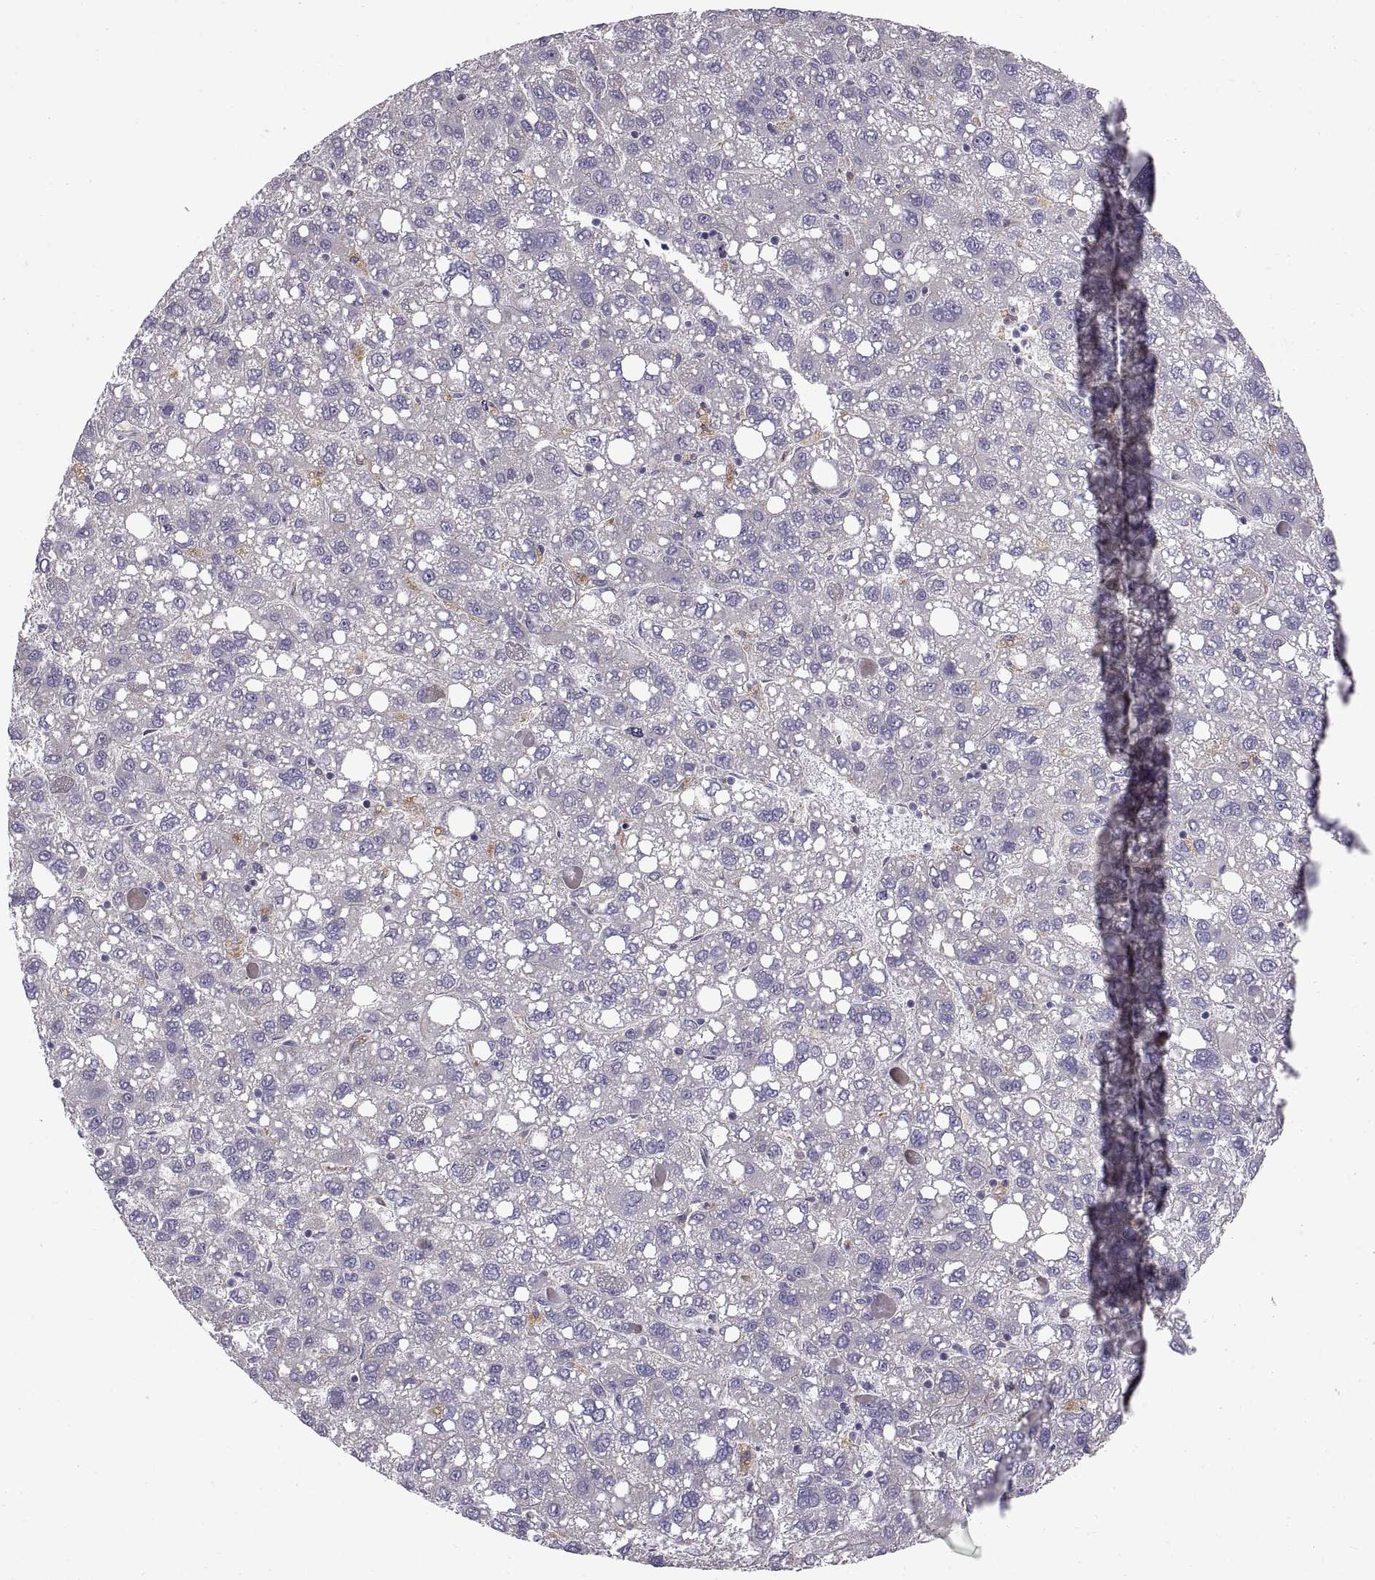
{"staining": {"intensity": "negative", "quantity": "none", "location": "none"}, "tissue": "liver cancer", "cell_type": "Tumor cells", "image_type": "cancer", "snomed": [{"axis": "morphology", "description": "Carcinoma, Hepatocellular, NOS"}, {"axis": "topography", "description": "Liver"}], "caption": "This image is of liver cancer stained with immunohistochemistry to label a protein in brown with the nuclei are counter-stained blue. There is no expression in tumor cells.", "gene": "ARSL", "patient": {"sex": "female", "age": 82}}